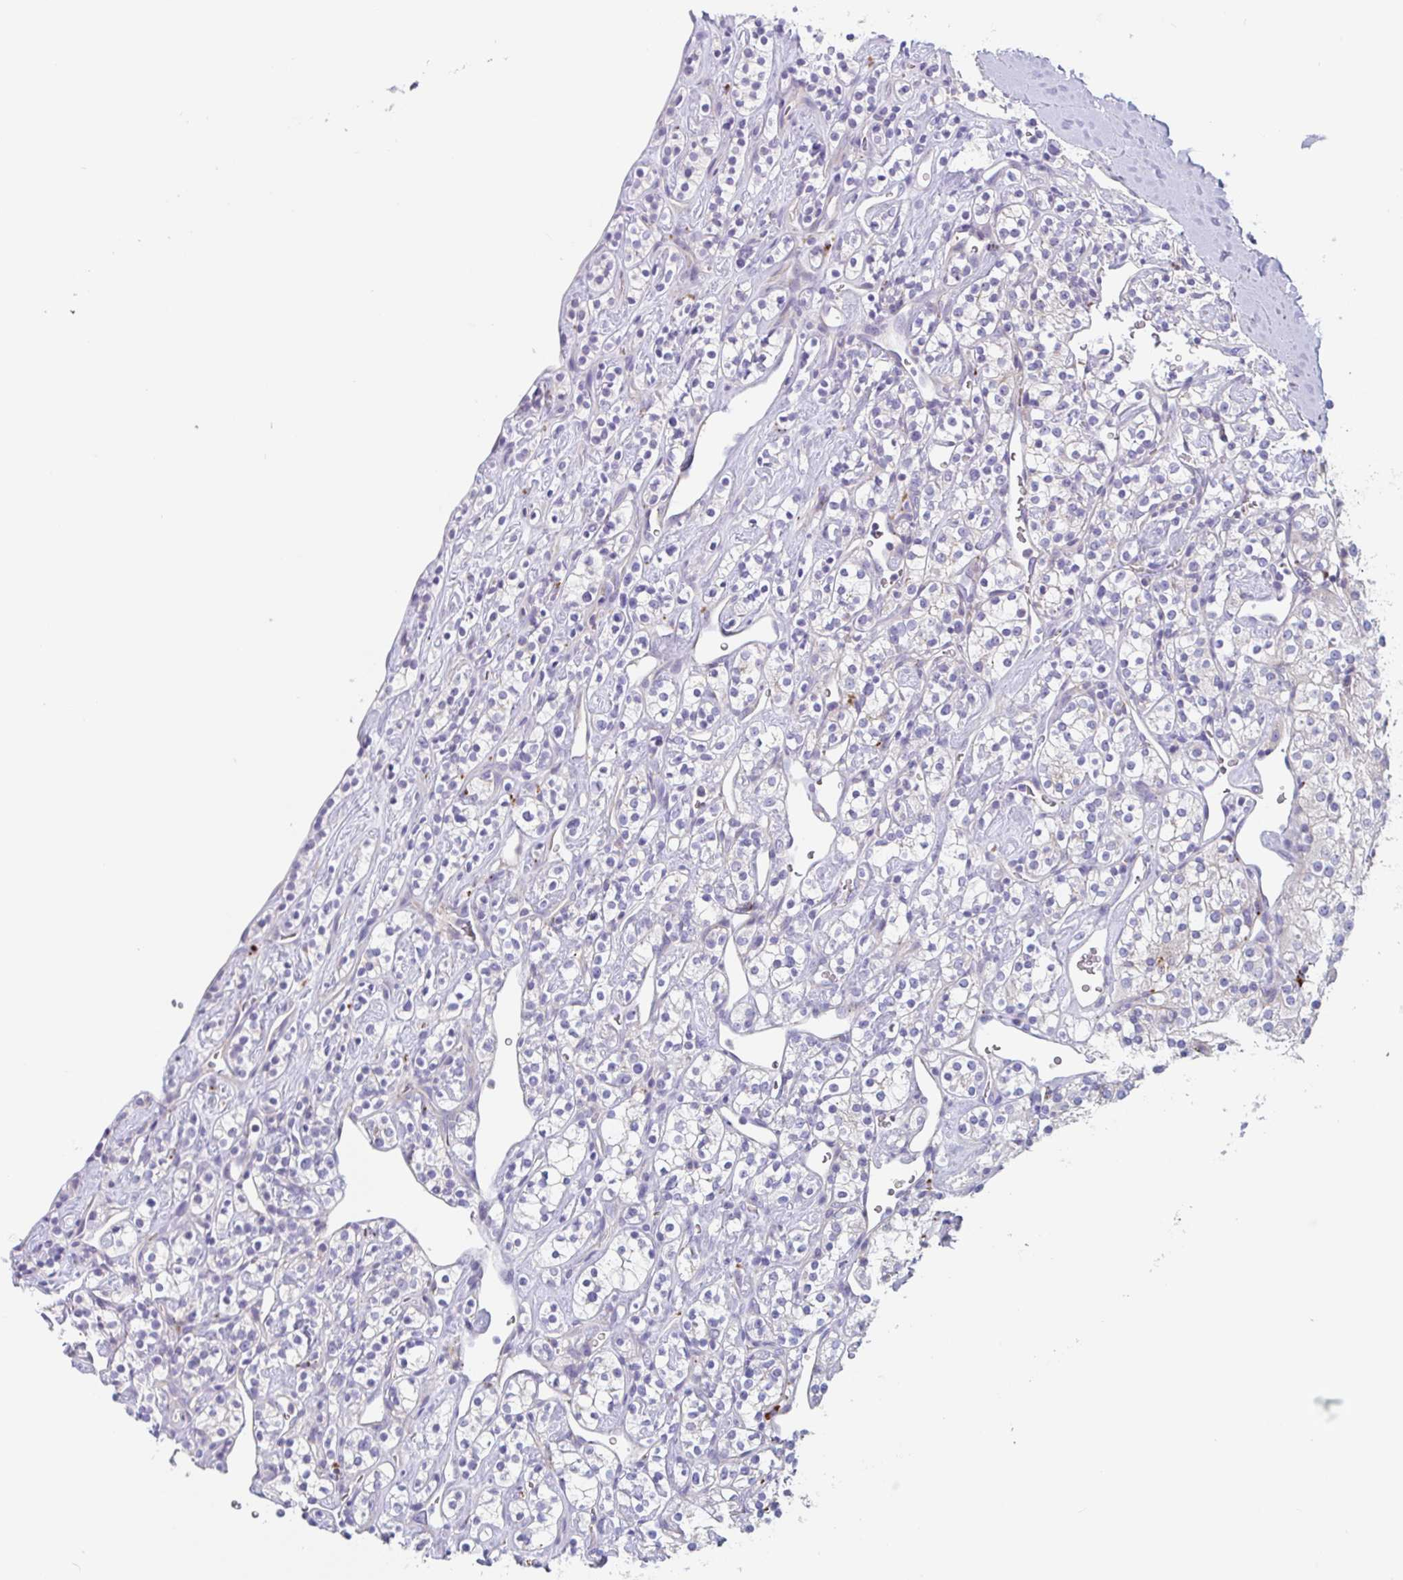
{"staining": {"intensity": "negative", "quantity": "none", "location": "none"}, "tissue": "renal cancer", "cell_type": "Tumor cells", "image_type": "cancer", "snomed": [{"axis": "morphology", "description": "Adenocarcinoma, NOS"}, {"axis": "topography", "description": "Kidney"}], "caption": "IHC of human adenocarcinoma (renal) reveals no expression in tumor cells.", "gene": "LENG9", "patient": {"sex": "male", "age": 77}}